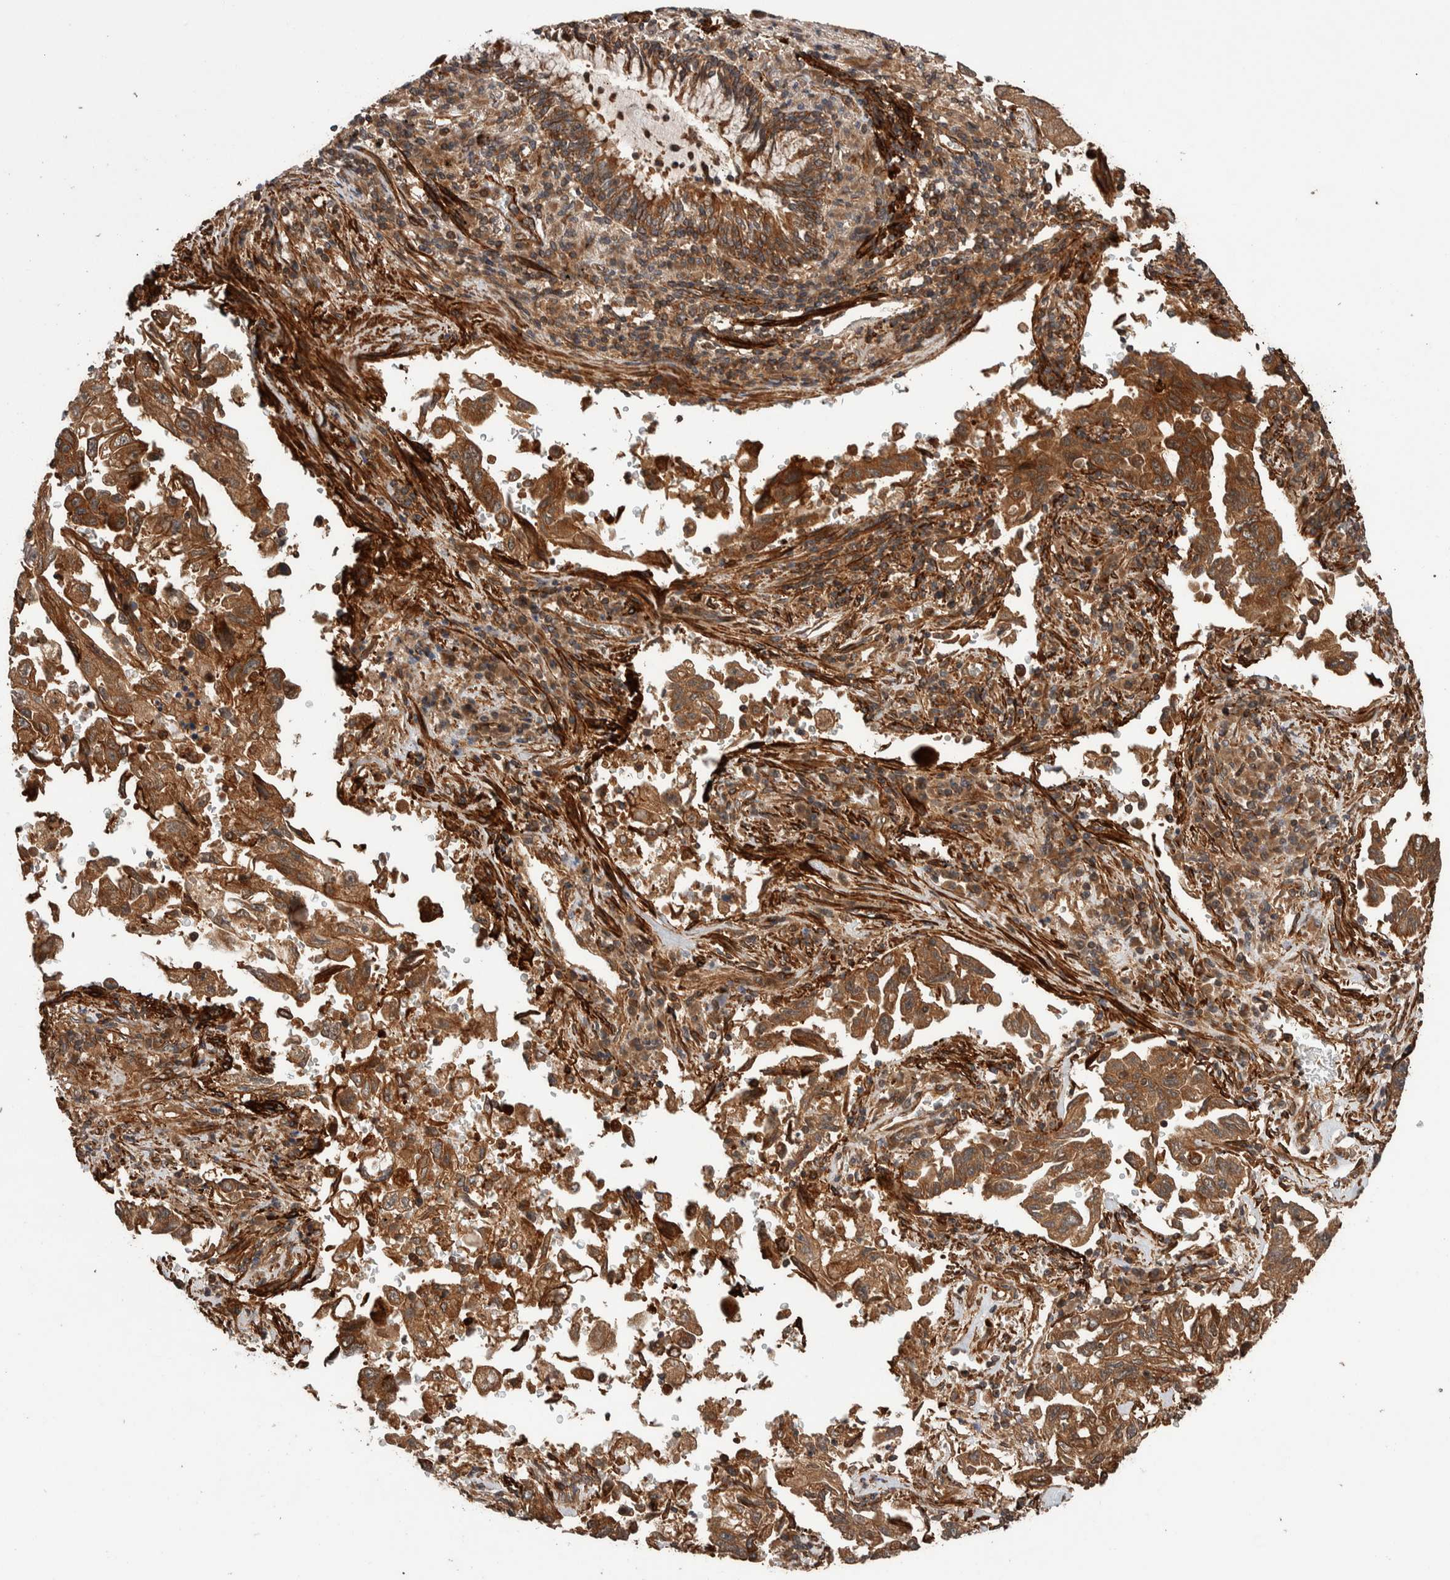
{"staining": {"intensity": "moderate", "quantity": ">75%", "location": "cytoplasmic/membranous"}, "tissue": "lung cancer", "cell_type": "Tumor cells", "image_type": "cancer", "snomed": [{"axis": "morphology", "description": "Adenocarcinoma, NOS"}, {"axis": "topography", "description": "Lung"}], "caption": "A brown stain labels moderate cytoplasmic/membranous expression of a protein in human lung cancer tumor cells.", "gene": "SYNRG", "patient": {"sex": "female", "age": 51}}